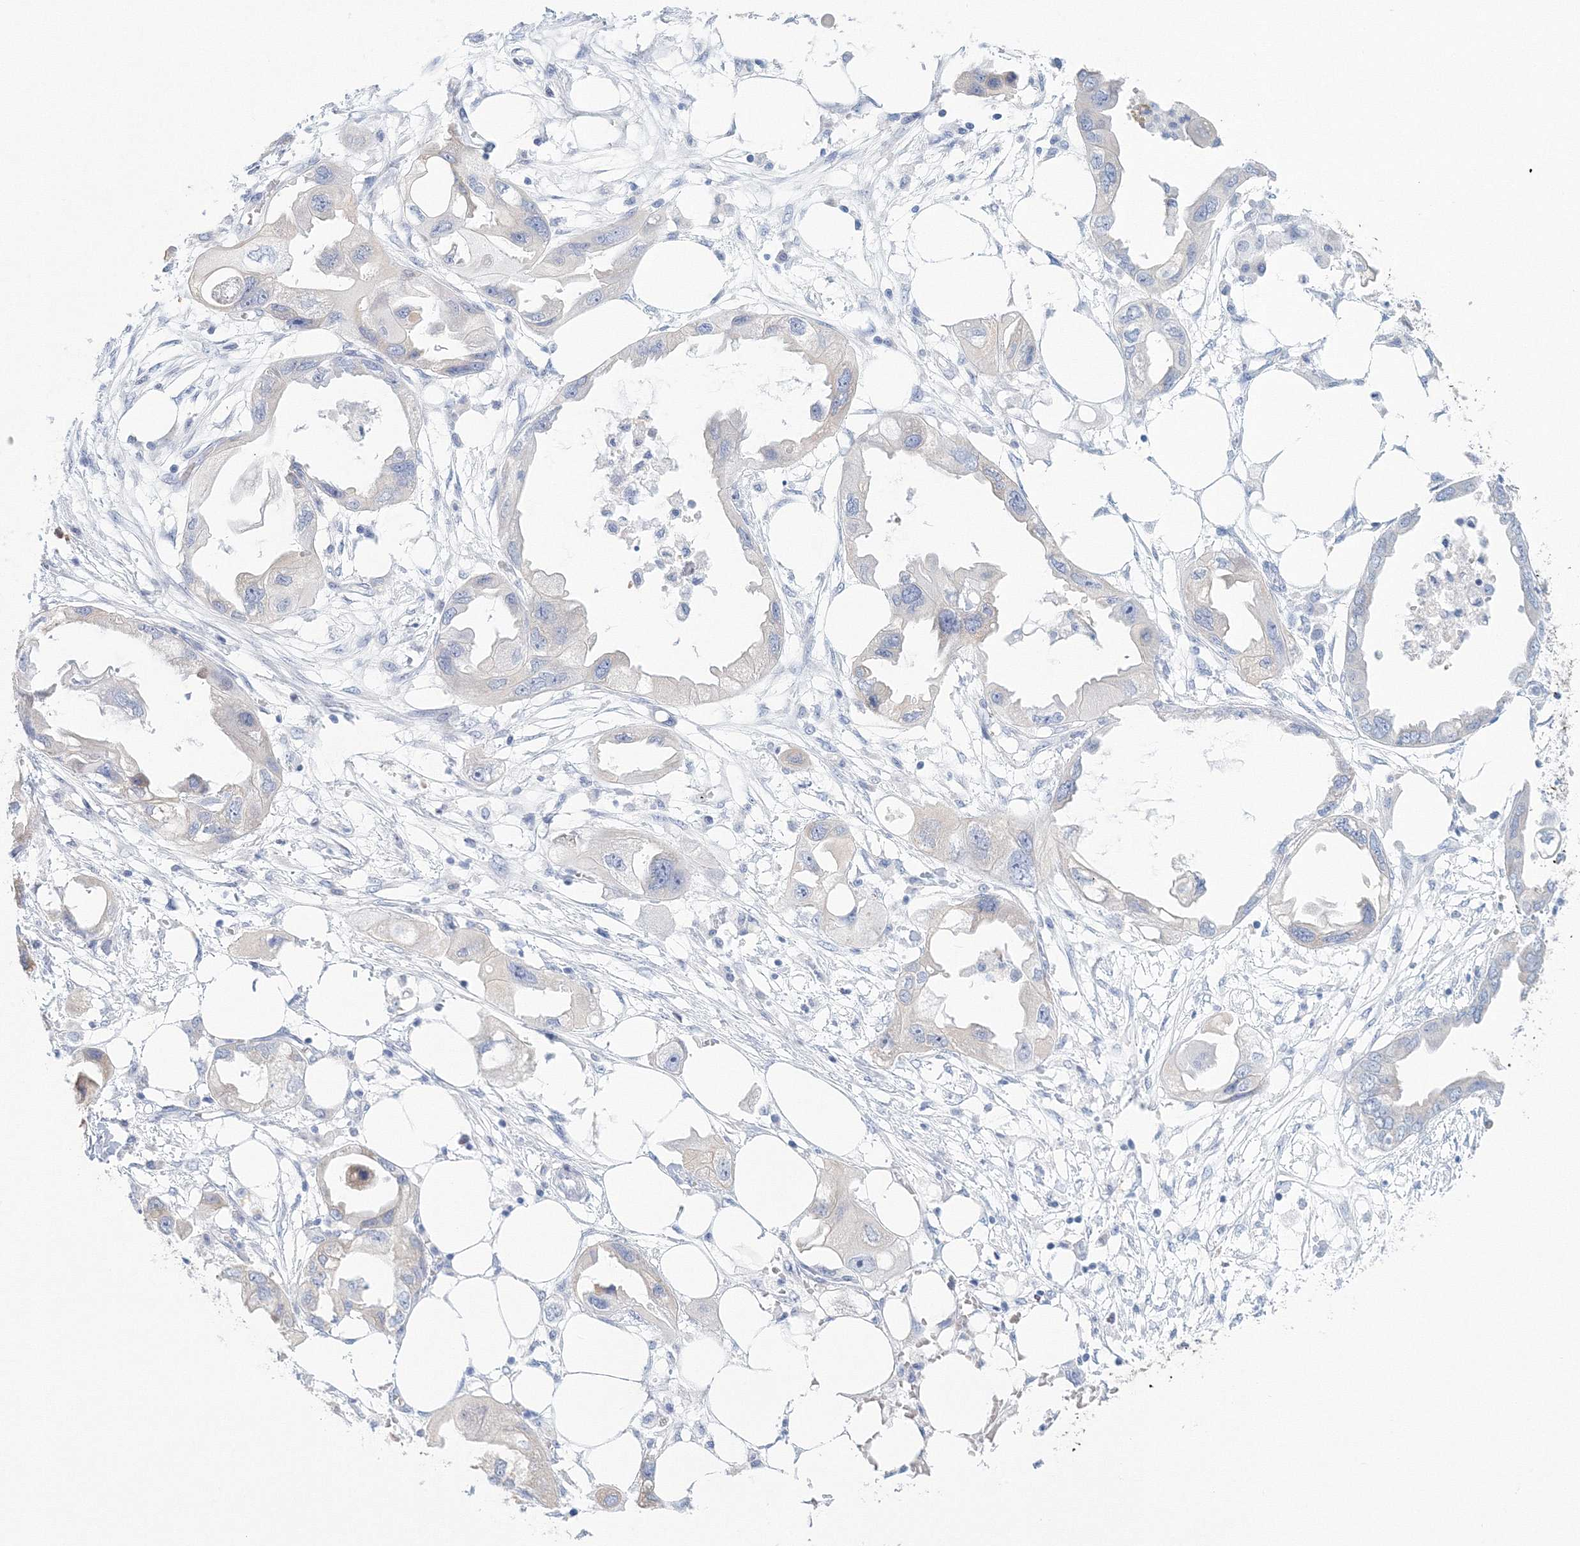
{"staining": {"intensity": "weak", "quantity": "<25%", "location": "cytoplasmic/membranous"}, "tissue": "endometrial cancer", "cell_type": "Tumor cells", "image_type": "cancer", "snomed": [{"axis": "morphology", "description": "Adenocarcinoma, NOS"}, {"axis": "morphology", "description": "Adenocarcinoma, metastatic, NOS"}, {"axis": "topography", "description": "Adipose tissue"}, {"axis": "topography", "description": "Endometrium"}], "caption": "Immunohistochemistry micrograph of neoplastic tissue: human endometrial cancer (adenocarcinoma) stained with DAB (3,3'-diaminobenzidine) demonstrates no significant protein expression in tumor cells.", "gene": "VSIG1", "patient": {"sex": "female", "age": 67}}